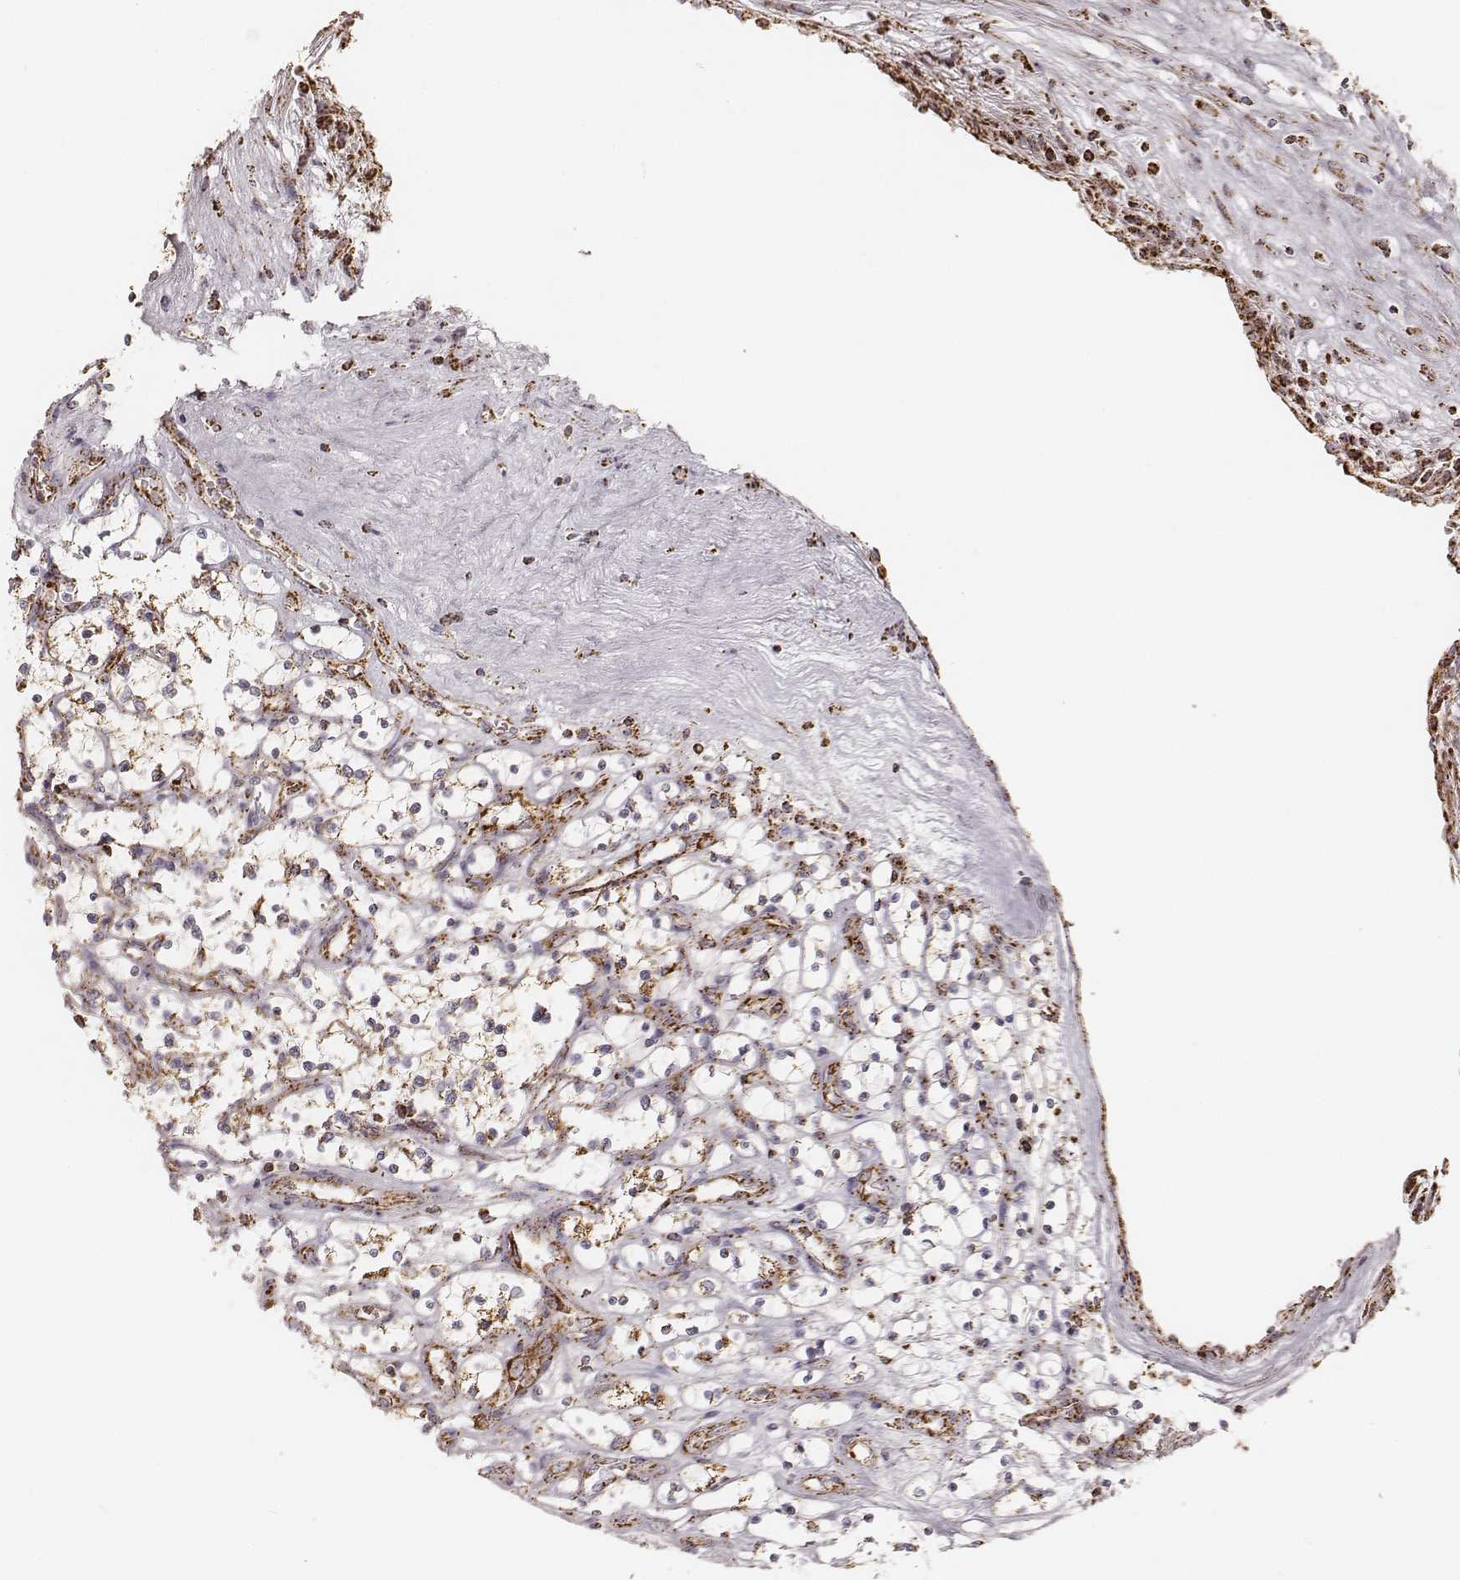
{"staining": {"intensity": "strong", "quantity": ">75%", "location": "cytoplasmic/membranous"}, "tissue": "renal cancer", "cell_type": "Tumor cells", "image_type": "cancer", "snomed": [{"axis": "morphology", "description": "Adenocarcinoma, NOS"}, {"axis": "topography", "description": "Kidney"}], "caption": "Immunohistochemistry of human renal cancer reveals high levels of strong cytoplasmic/membranous expression in approximately >75% of tumor cells.", "gene": "CS", "patient": {"sex": "female", "age": 69}}